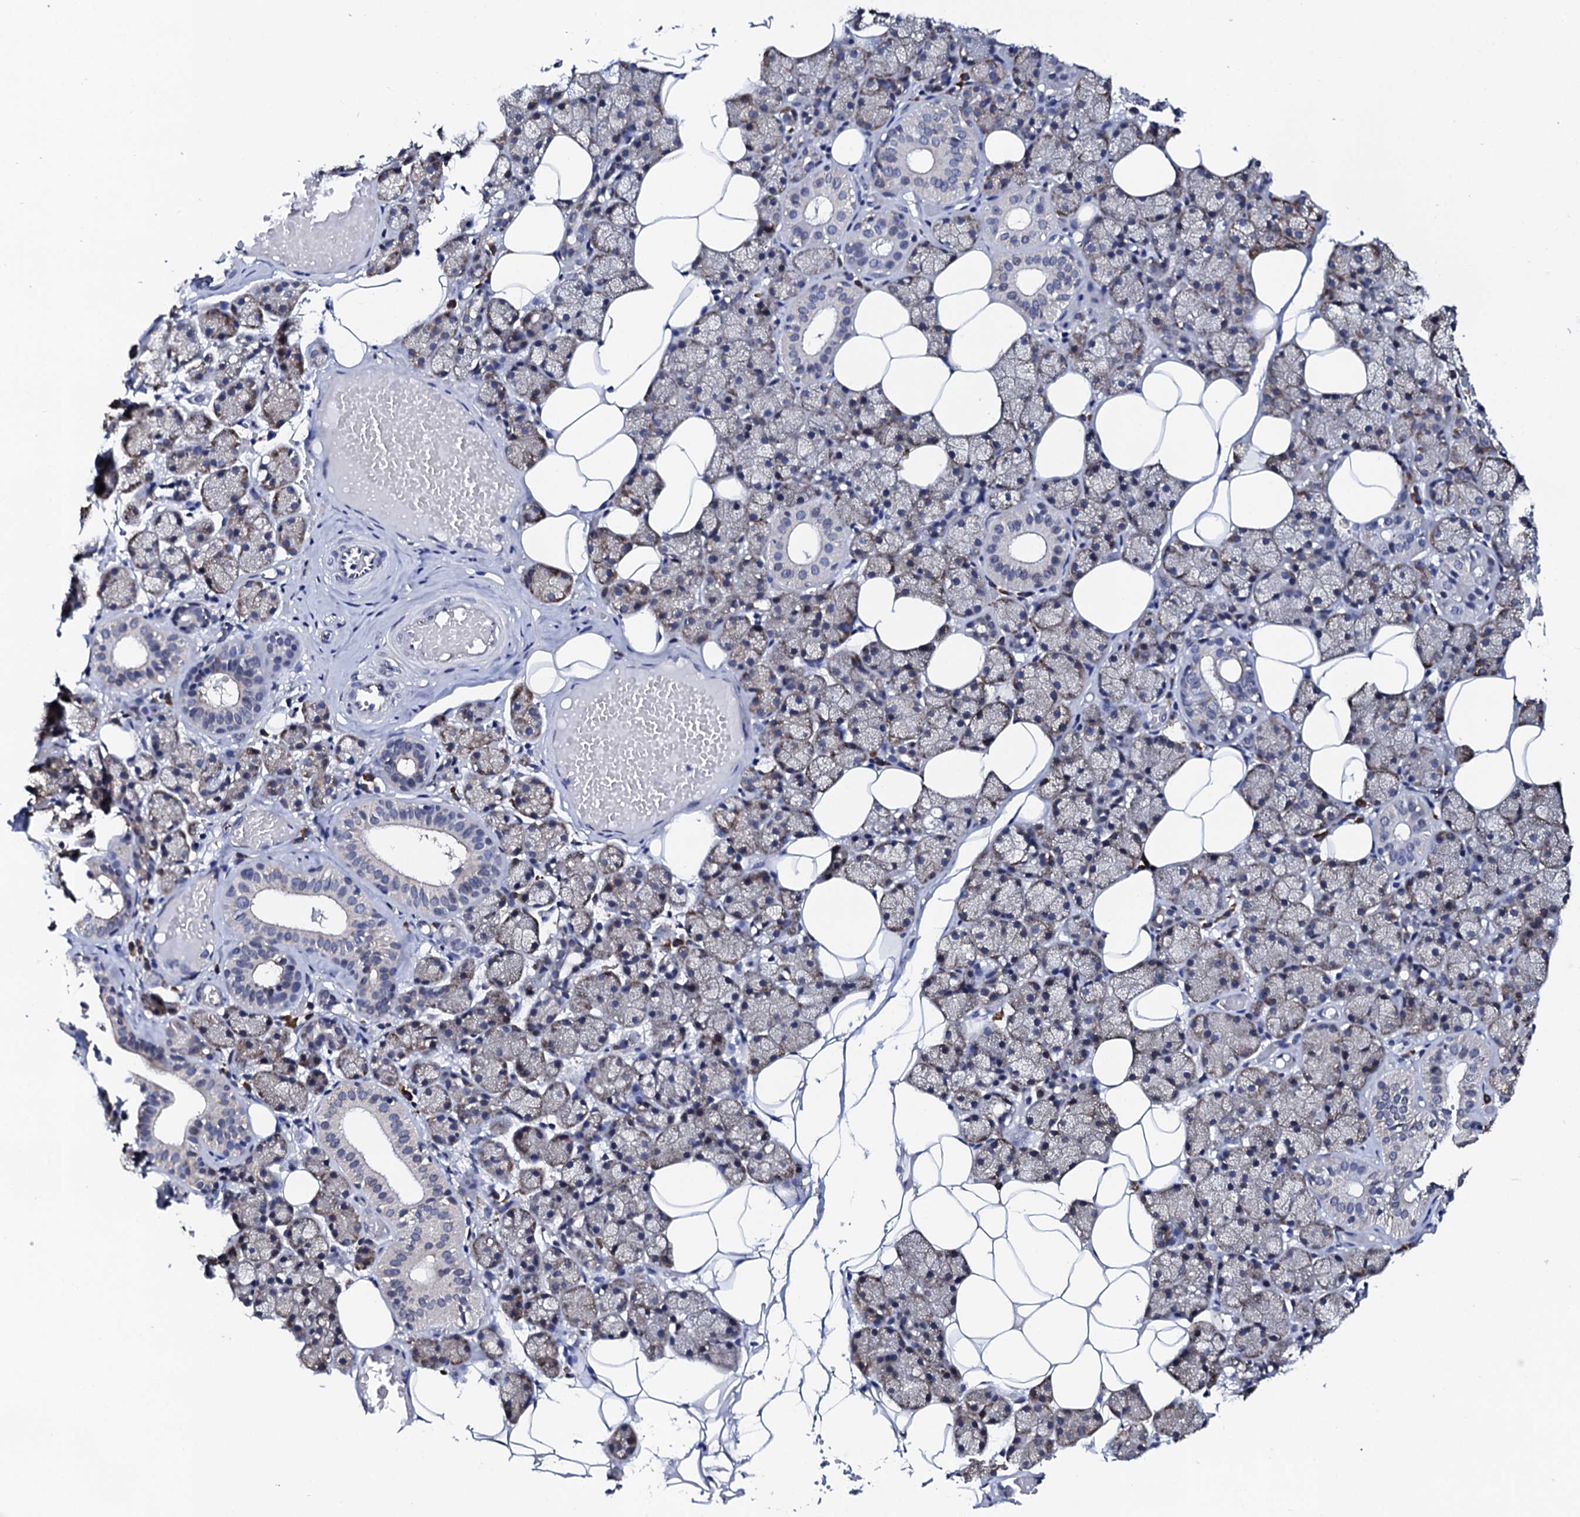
{"staining": {"intensity": "moderate", "quantity": "<25%", "location": "cytoplasmic/membranous"}, "tissue": "salivary gland", "cell_type": "Glandular cells", "image_type": "normal", "snomed": [{"axis": "morphology", "description": "Normal tissue, NOS"}, {"axis": "topography", "description": "Salivary gland"}], "caption": "High-power microscopy captured an IHC image of benign salivary gland, revealing moderate cytoplasmic/membranous positivity in about <25% of glandular cells. The protein of interest is shown in brown color, while the nuclei are stained blue.", "gene": "NUP58", "patient": {"sex": "female", "age": 33}}